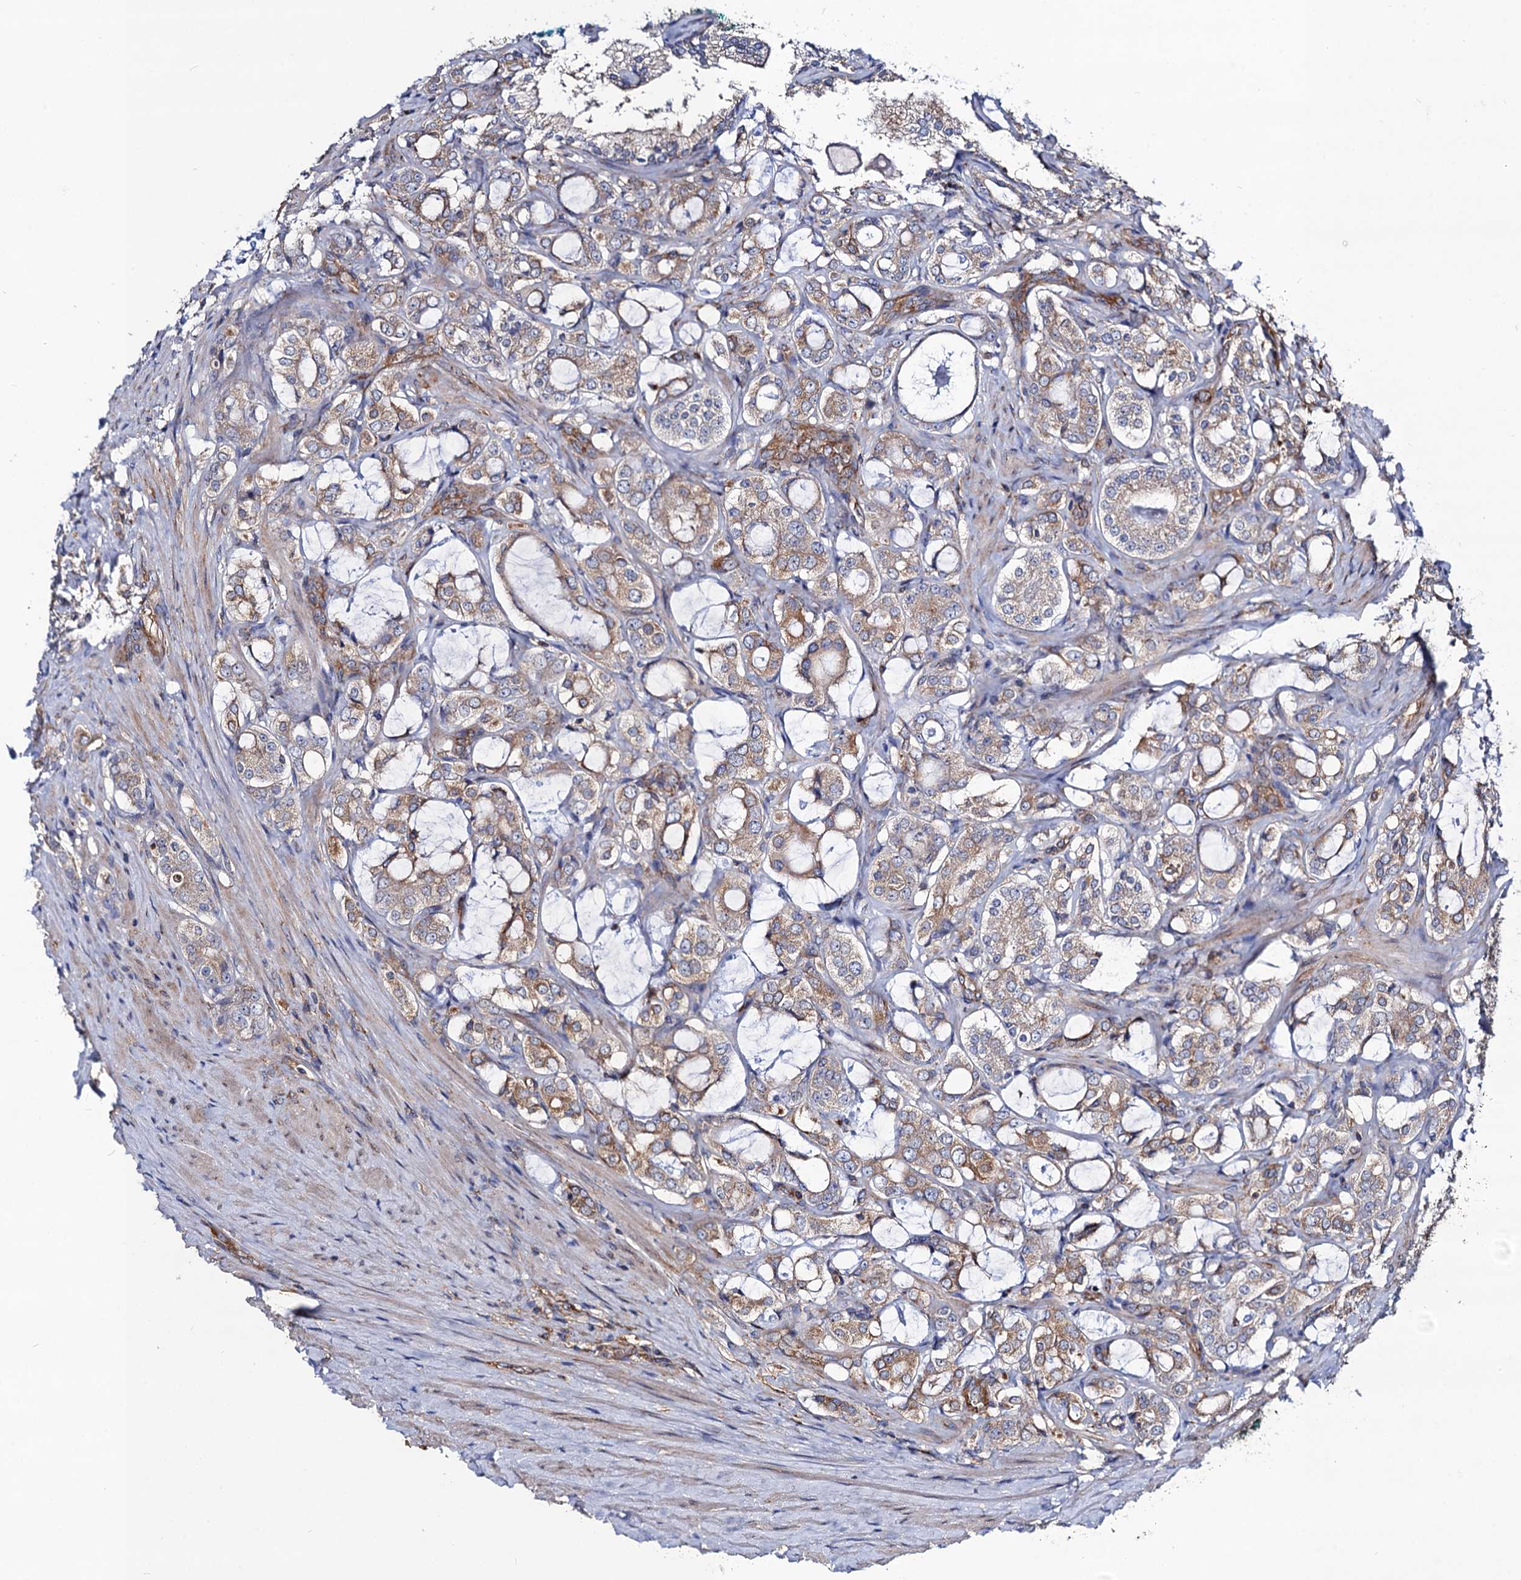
{"staining": {"intensity": "moderate", "quantity": "<25%", "location": "cytoplasmic/membranous"}, "tissue": "prostate cancer", "cell_type": "Tumor cells", "image_type": "cancer", "snomed": [{"axis": "morphology", "description": "Adenocarcinoma, High grade"}, {"axis": "topography", "description": "Prostate"}], "caption": "Prostate cancer (high-grade adenocarcinoma) tissue displays moderate cytoplasmic/membranous staining in about <25% of tumor cells, visualized by immunohistochemistry.", "gene": "DYDC1", "patient": {"sex": "male", "age": 63}}